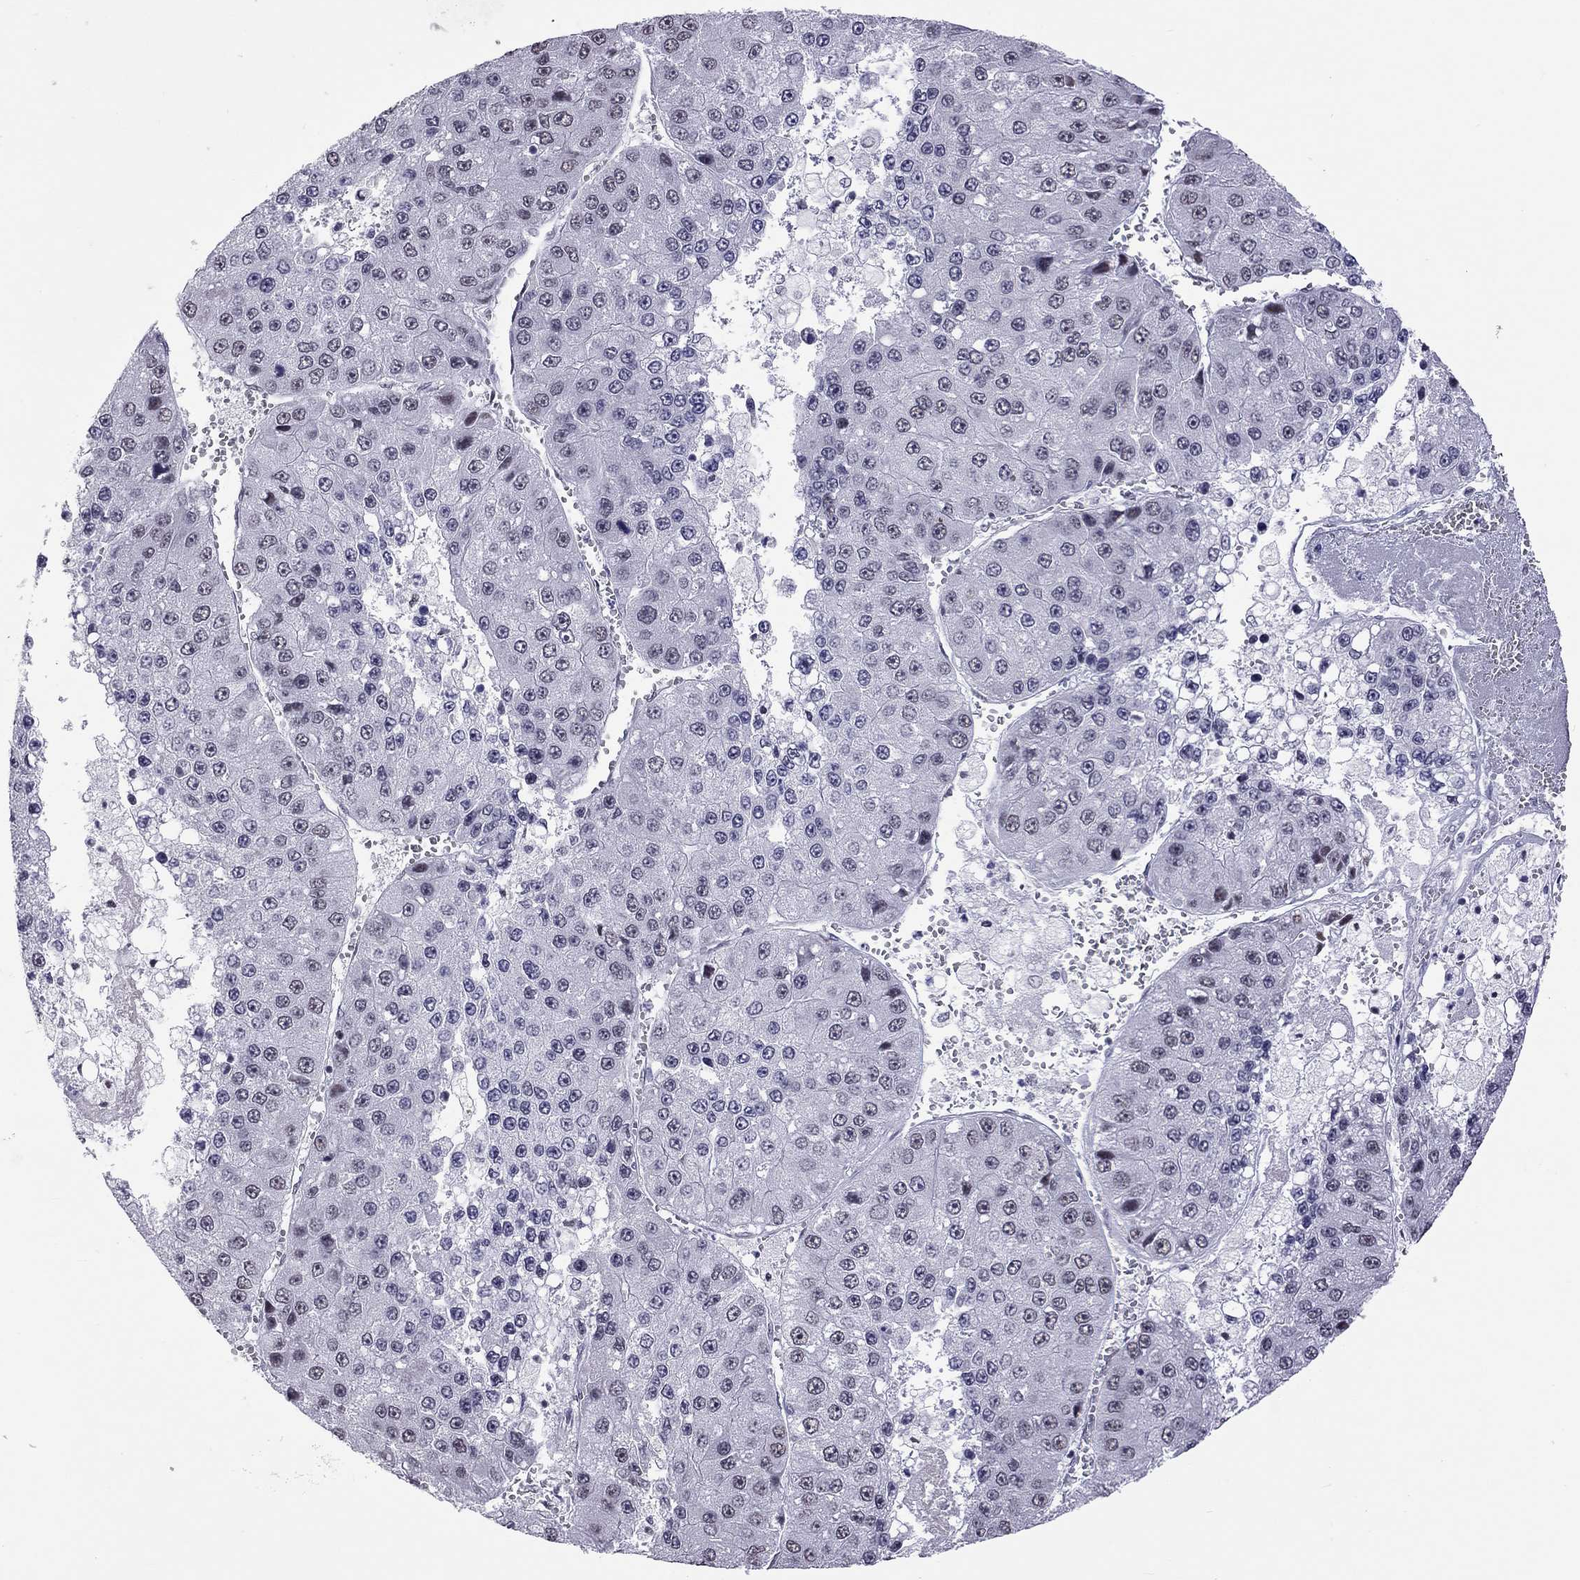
{"staining": {"intensity": "negative", "quantity": "none", "location": "none"}, "tissue": "liver cancer", "cell_type": "Tumor cells", "image_type": "cancer", "snomed": [{"axis": "morphology", "description": "Carcinoma, Hepatocellular, NOS"}, {"axis": "topography", "description": "Liver"}], "caption": "Tumor cells show no significant staining in liver cancer.", "gene": "PPP1R3A", "patient": {"sex": "female", "age": 73}}